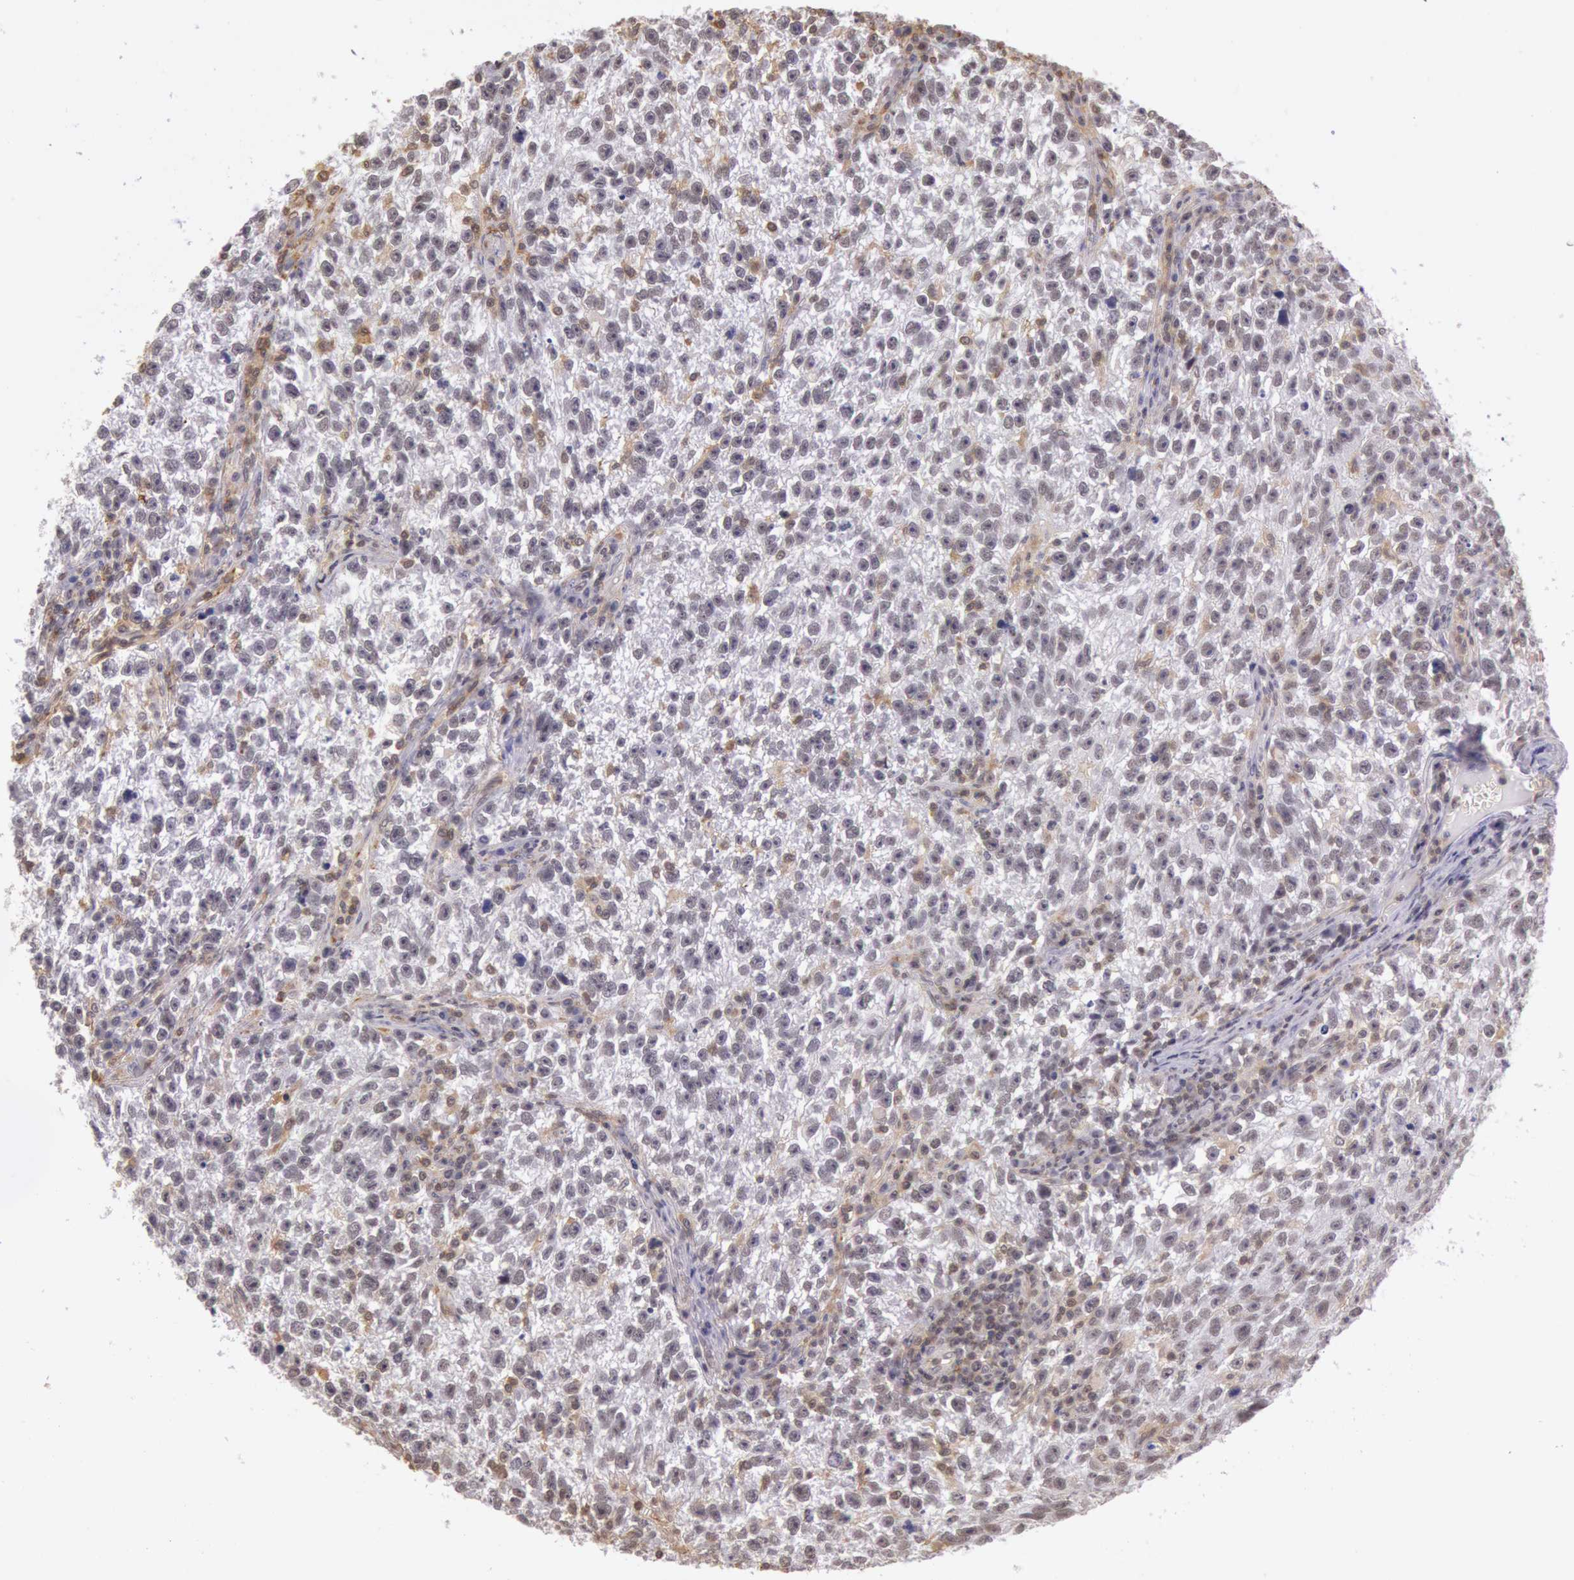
{"staining": {"intensity": "moderate", "quantity": "<25%", "location": "nuclear"}, "tissue": "testis cancer", "cell_type": "Tumor cells", "image_type": "cancer", "snomed": [{"axis": "morphology", "description": "Seminoma, NOS"}, {"axis": "topography", "description": "Testis"}], "caption": "Approximately <25% of tumor cells in human testis seminoma reveal moderate nuclear protein positivity as visualized by brown immunohistochemical staining.", "gene": "HIF1A", "patient": {"sex": "male", "age": 38}}